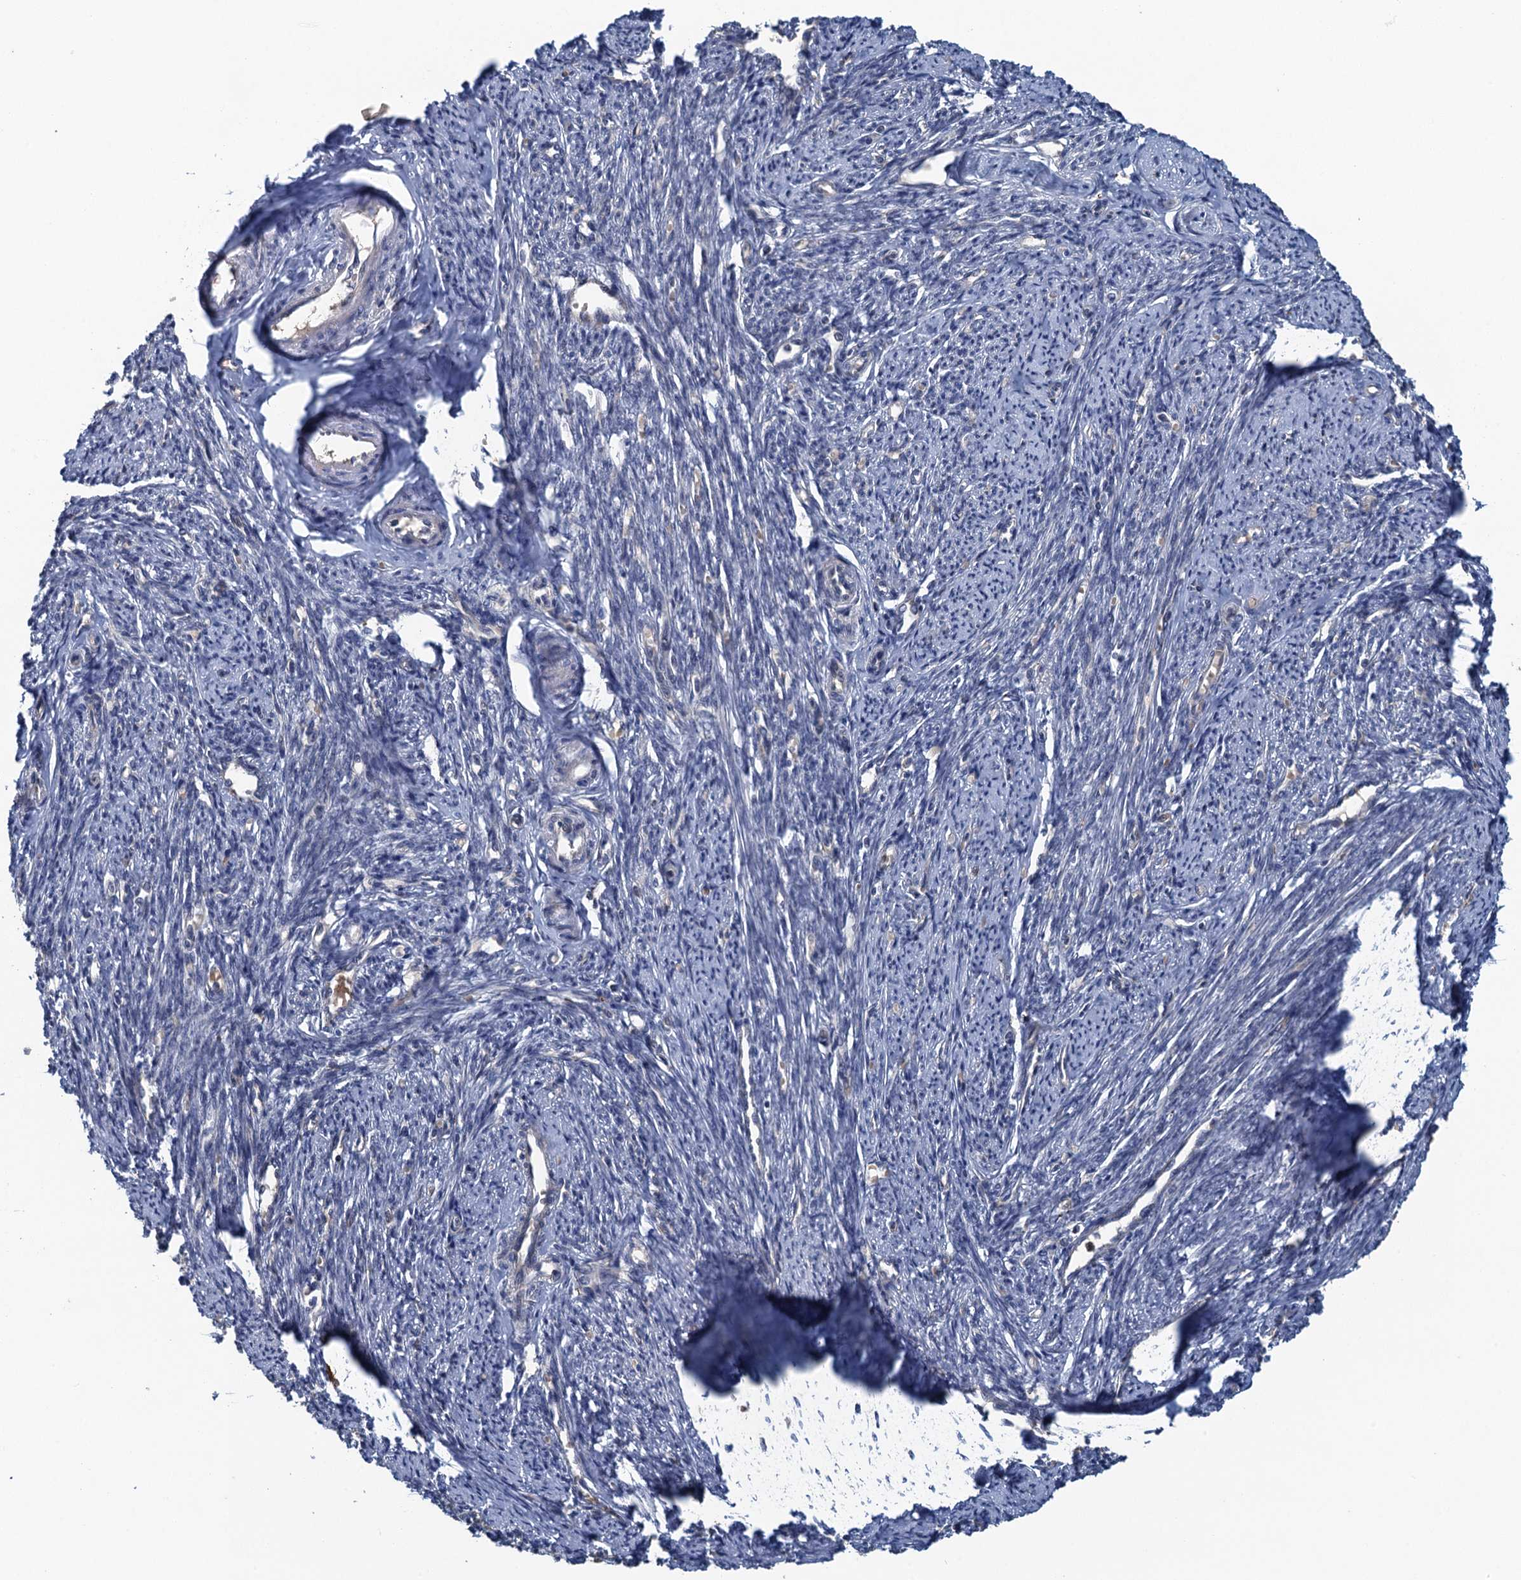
{"staining": {"intensity": "negative", "quantity": "none", "location": "none"}, "tissue": "smooth muscle", "cell_type": "Smooth muscle cells", "image_type": "normal", "snomed": [{"axis": "morphology", "description": "Normal tissue, NOS"}, {"axis": "topography", "description": "Smooth muscle"}, {"axis": "topography", "description": "Uterus"}], "caption": "The immunohistochemistry photomicrograph has no significant positivity in smooth muscle cells of smooth muscle. (Brightfield microscopy of DAB (3,3'-diaminobenzidine) immunohistochemistry (IHC) at high magnification).", "gene": "KBTBD8", "patient": {"sex": "female", "age": 59}}